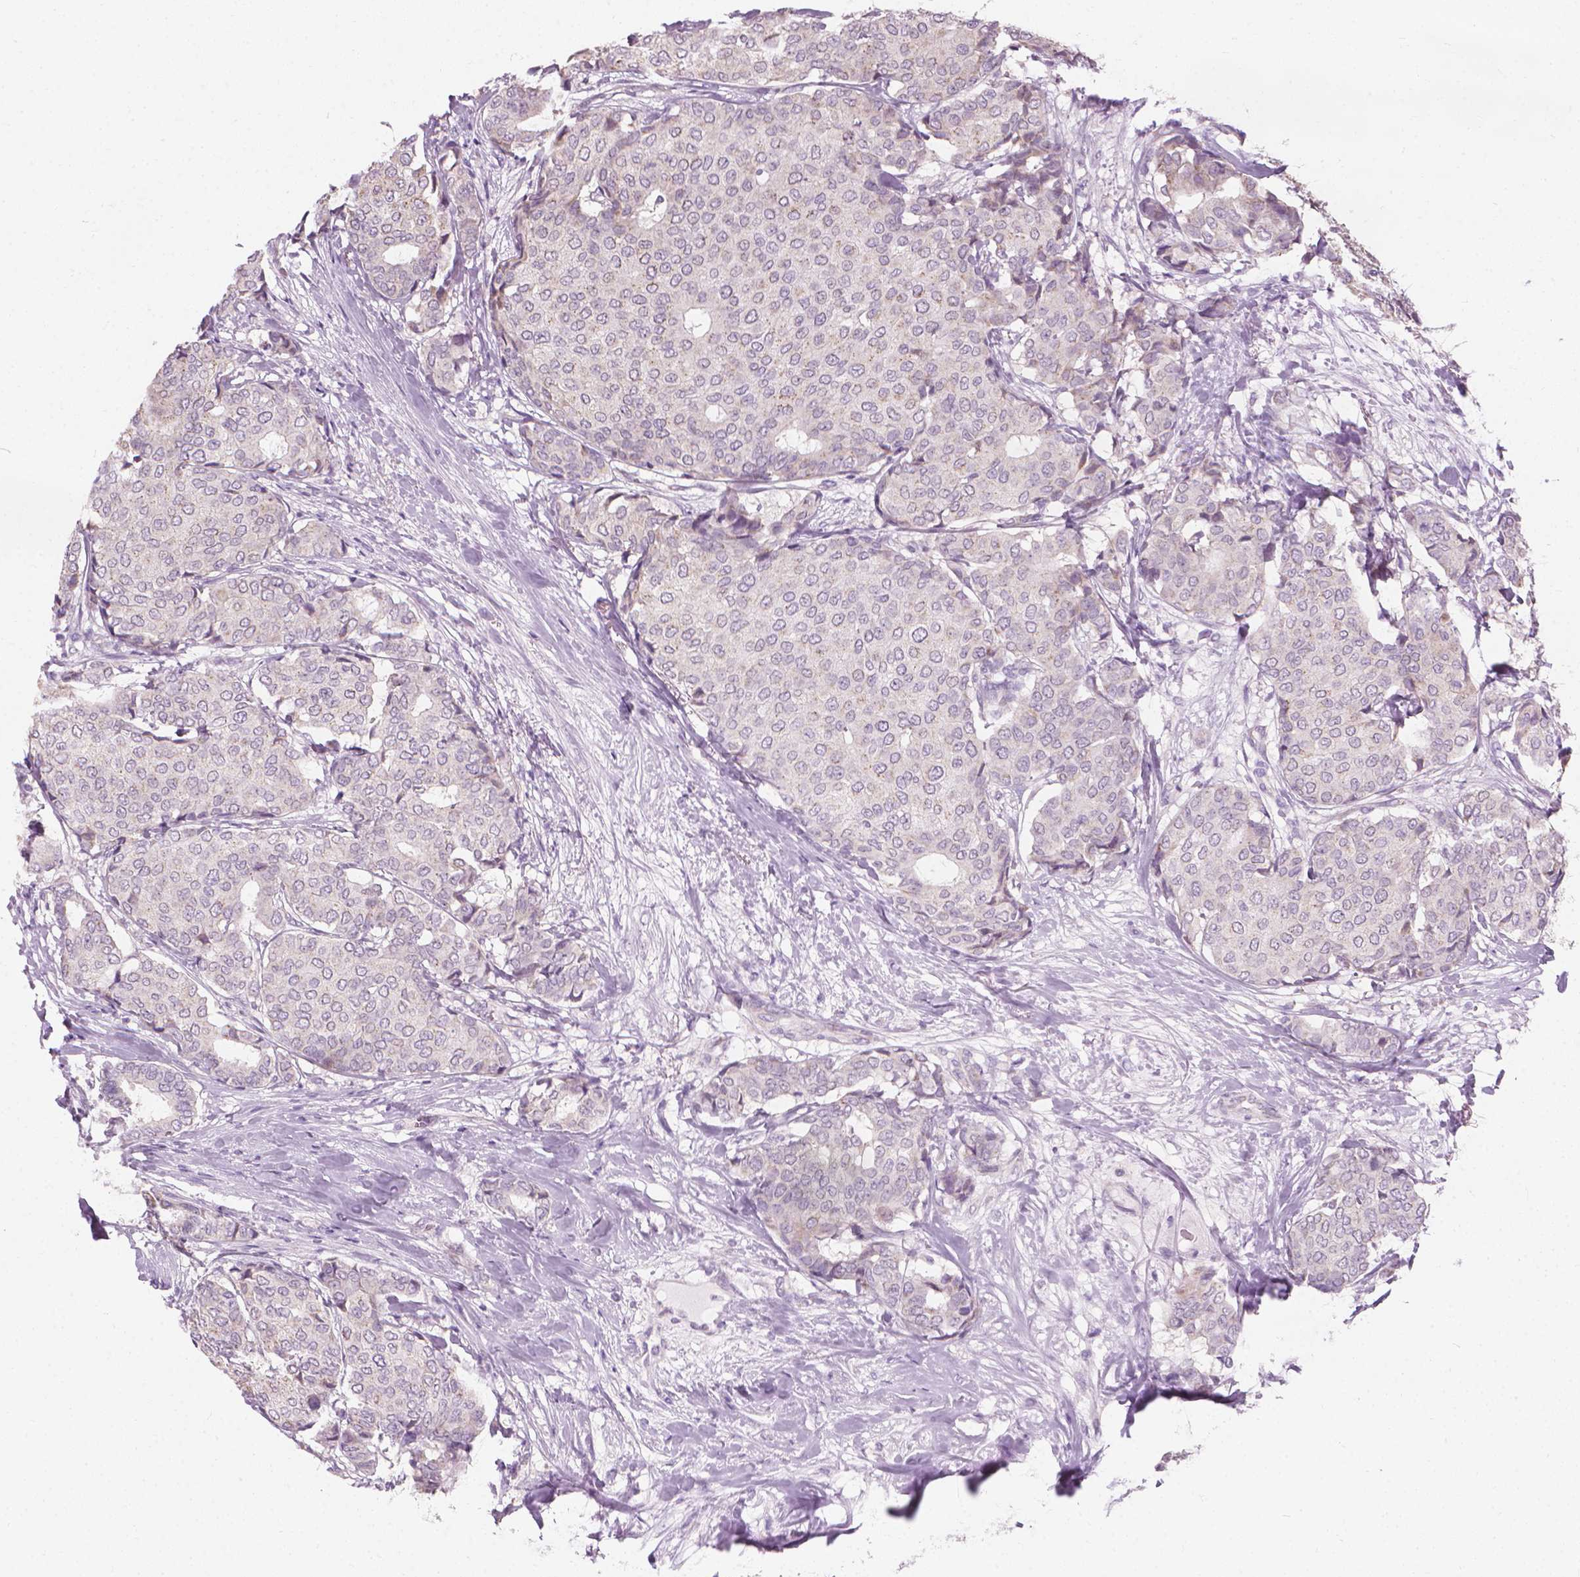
{"staining": {"intensity": "negative", "quantity": "none", "location": "none"}, "tissue": "breast cancer", "cell_type": "Tumor cells", "image_type": "cancer", "snomed": [{"axis": "morphology", "description": "Duct carcinoma"}, {"axis": "topography", "description": "Breast"}], "caption": "Tumor cells are negative for brown protein staining in invasive ductal carcinoma (breast). (DAB immunohistochemistry (IHC), high magnification).", "gene": "CFAP126", "patient": {"sex": "female", "age": 75}}